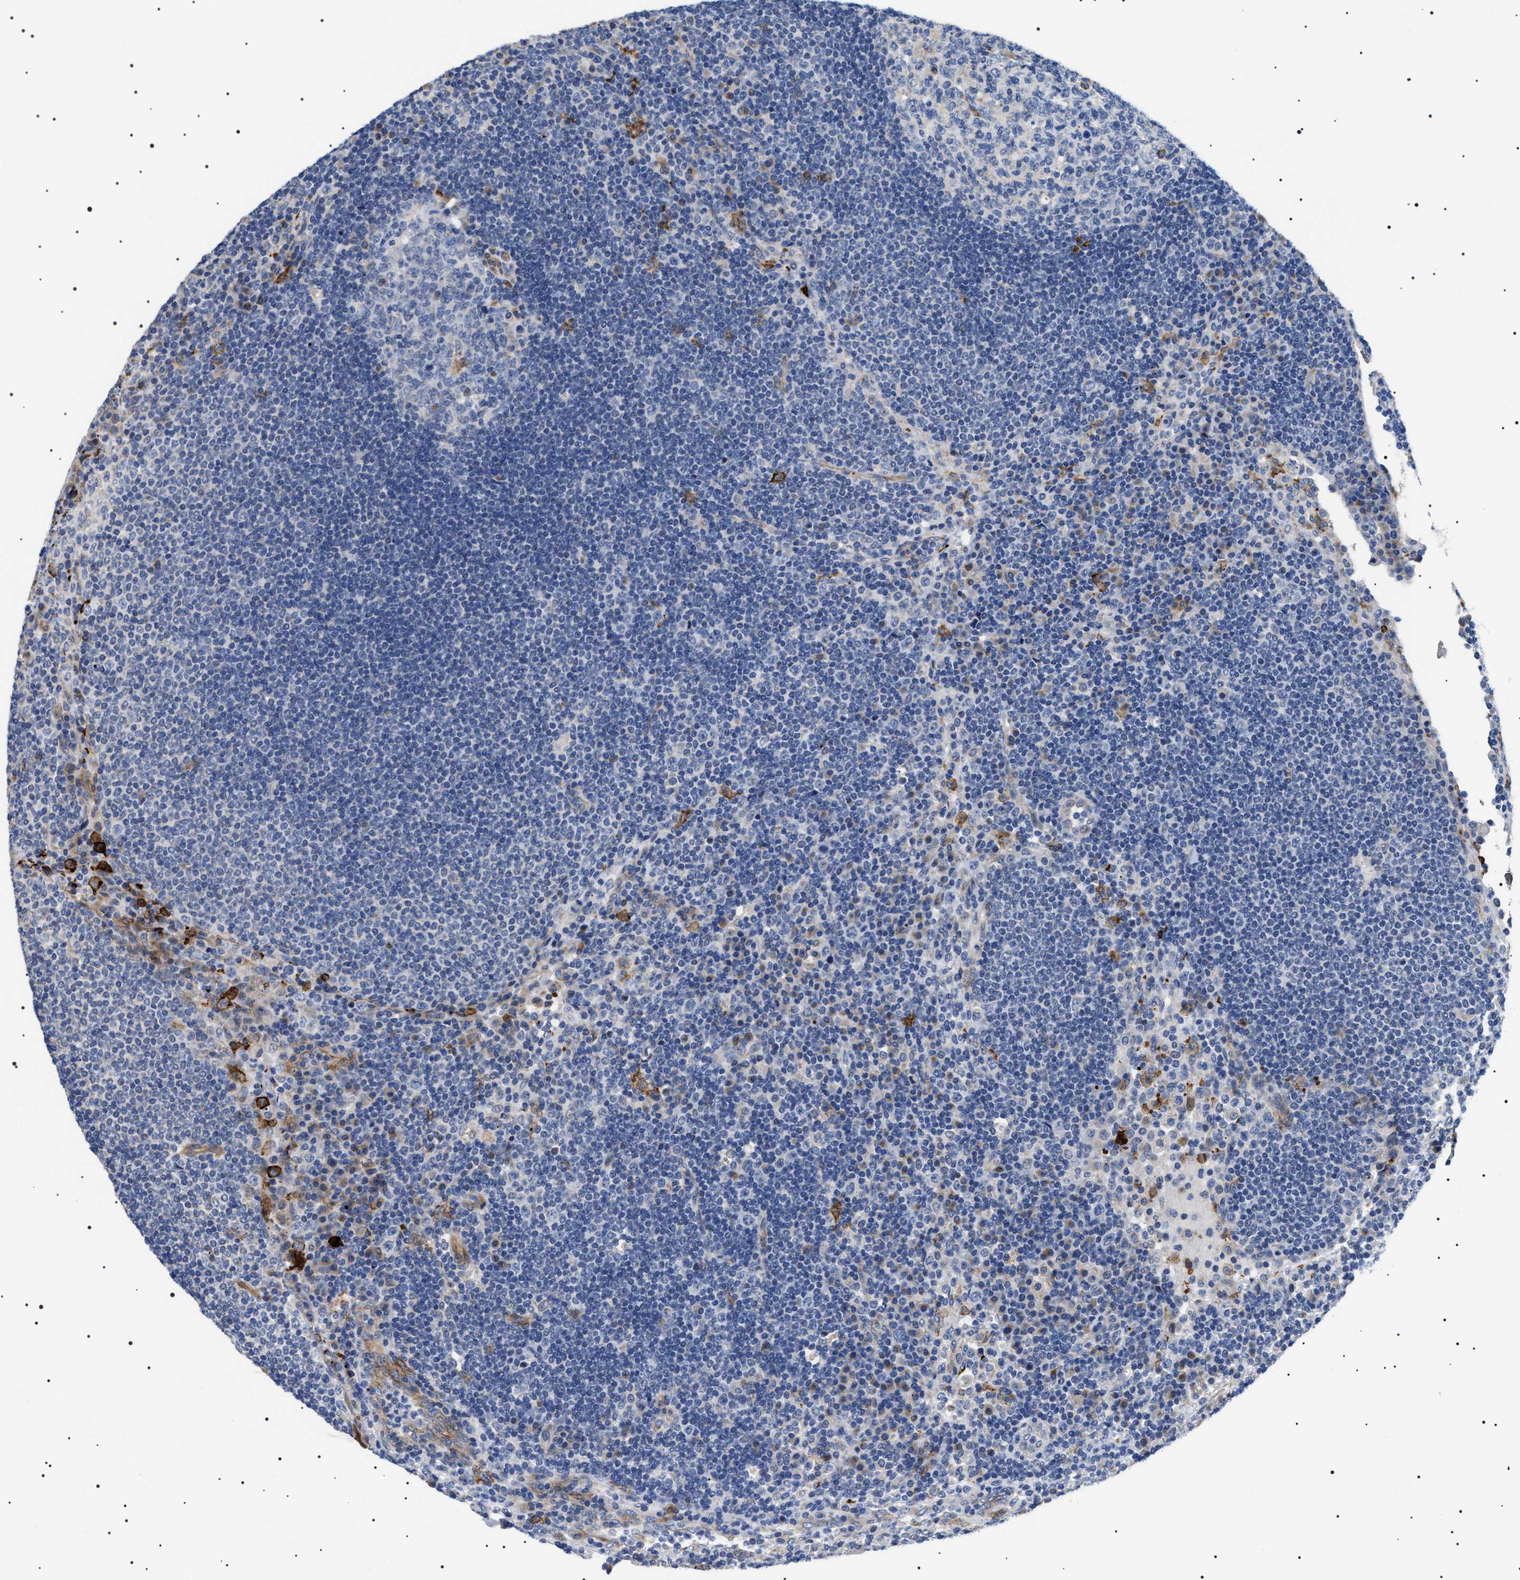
{"staining": {"intensity": "negative", "quantity": "none", "location": "none"}, "tissue": "lymph node", "cell_type": "Germinal center cells", "image_type": "normal", "snomed": [{"axis": "morphology", "description": "Normal tissue, NOS"}, {"axis": "topography", "description": "Lymph node"}], "caption": "Germinal center cells show no significant protein staining in normal lymph node. (Brightfield microscopy of DAB (3,3'-diaminobenzidine) IHC at high magnification).", "gene": "TMEM222", "patient": {"sex": "female", "age": 53}}